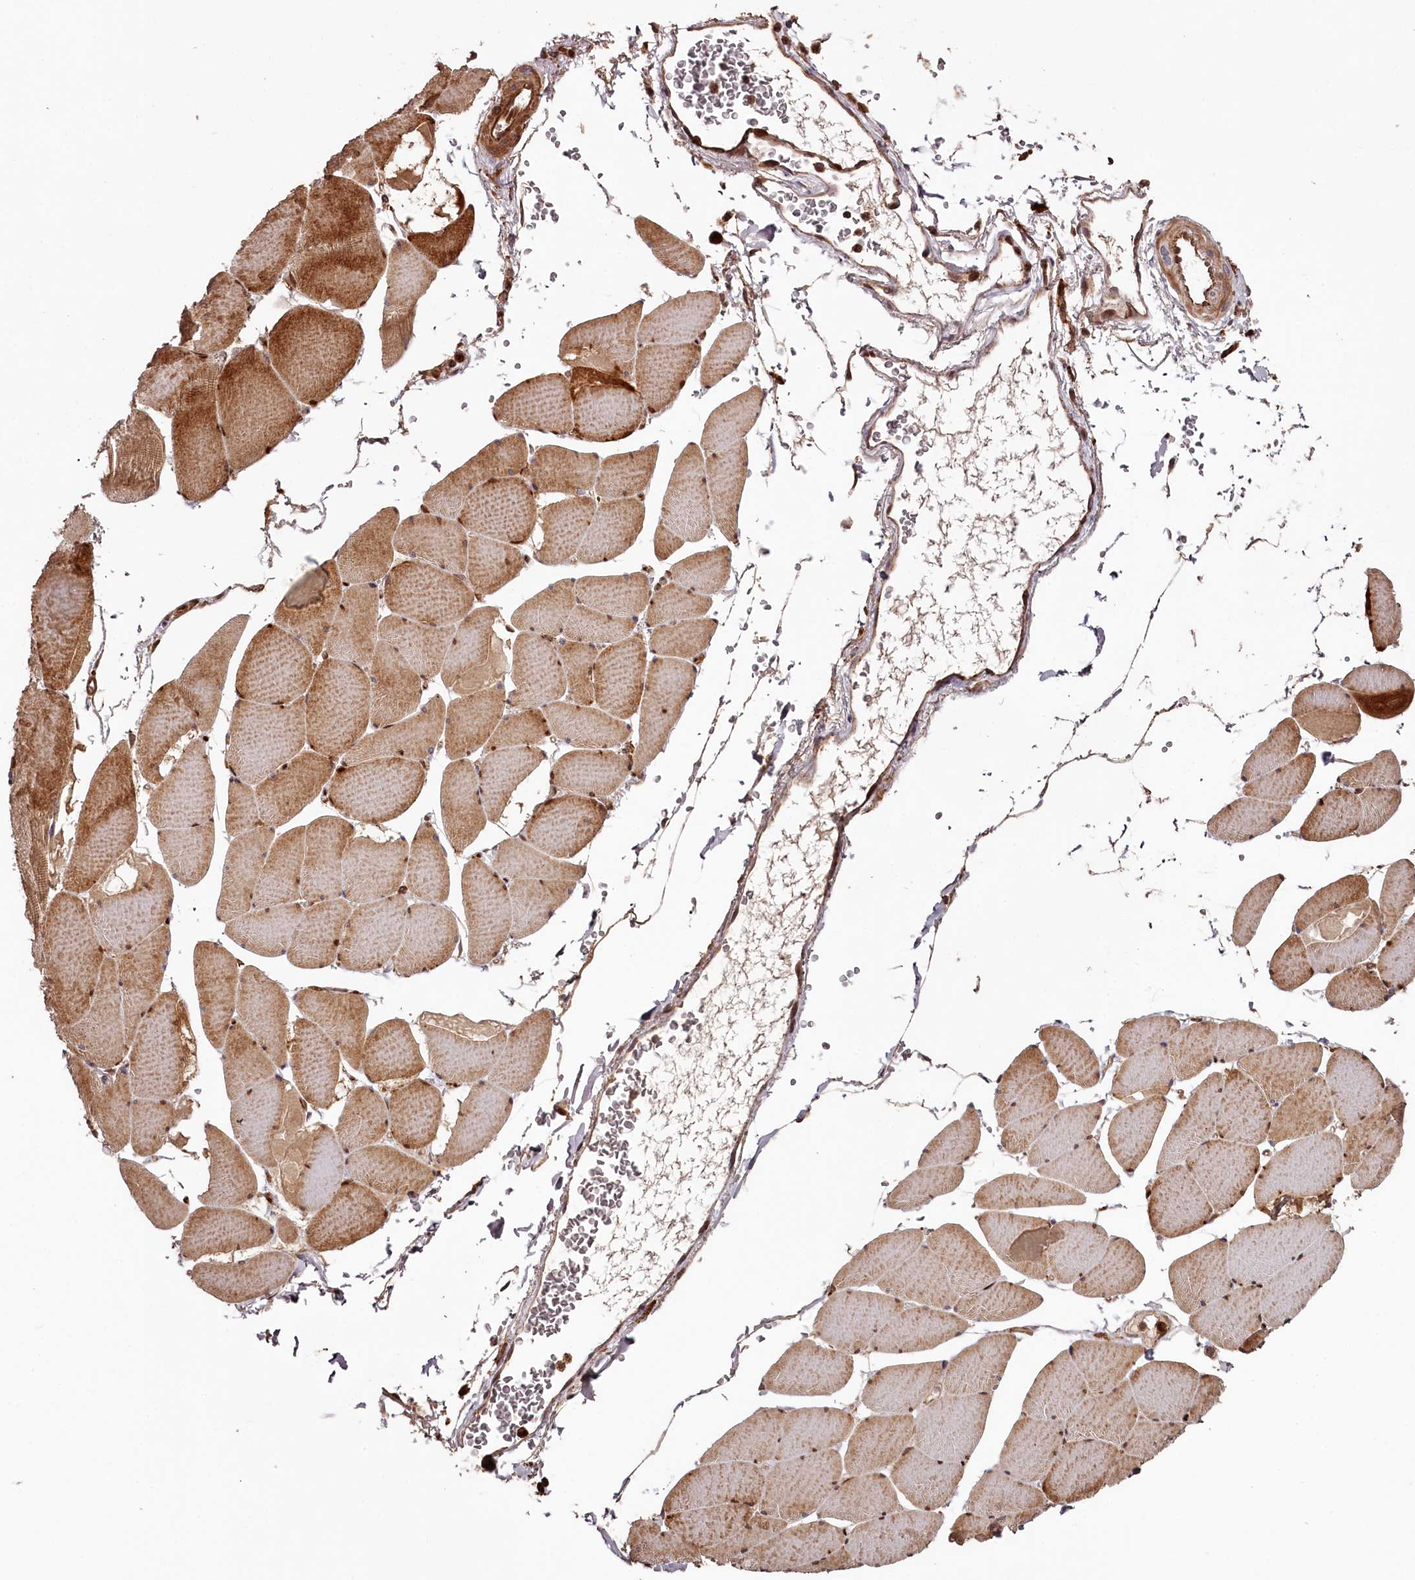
{"staining": {"intensity": "strong", "quantity": "25%-75%", "location": "cytoplasmic/membranous"}, "tissue": "skeletal muscle", "cell_type": "Myocytes", "image_type": "normal", "snomed": [{"axis": "morphology", "description": "Normal tissue, NOS"}, {"axis": "topography", "description": "Skeletal muscle"}, {"axis": "topography", "description": "Head-Neck"}], "caption": "The photomicrograph reveals staining of unremarkable skeletal muscle, revealing strong cytoplasmic/membranous protein staining (brown color) within myocytes.", "gene": "KIF14", "patient": {"sex": "male", "age": 66}}